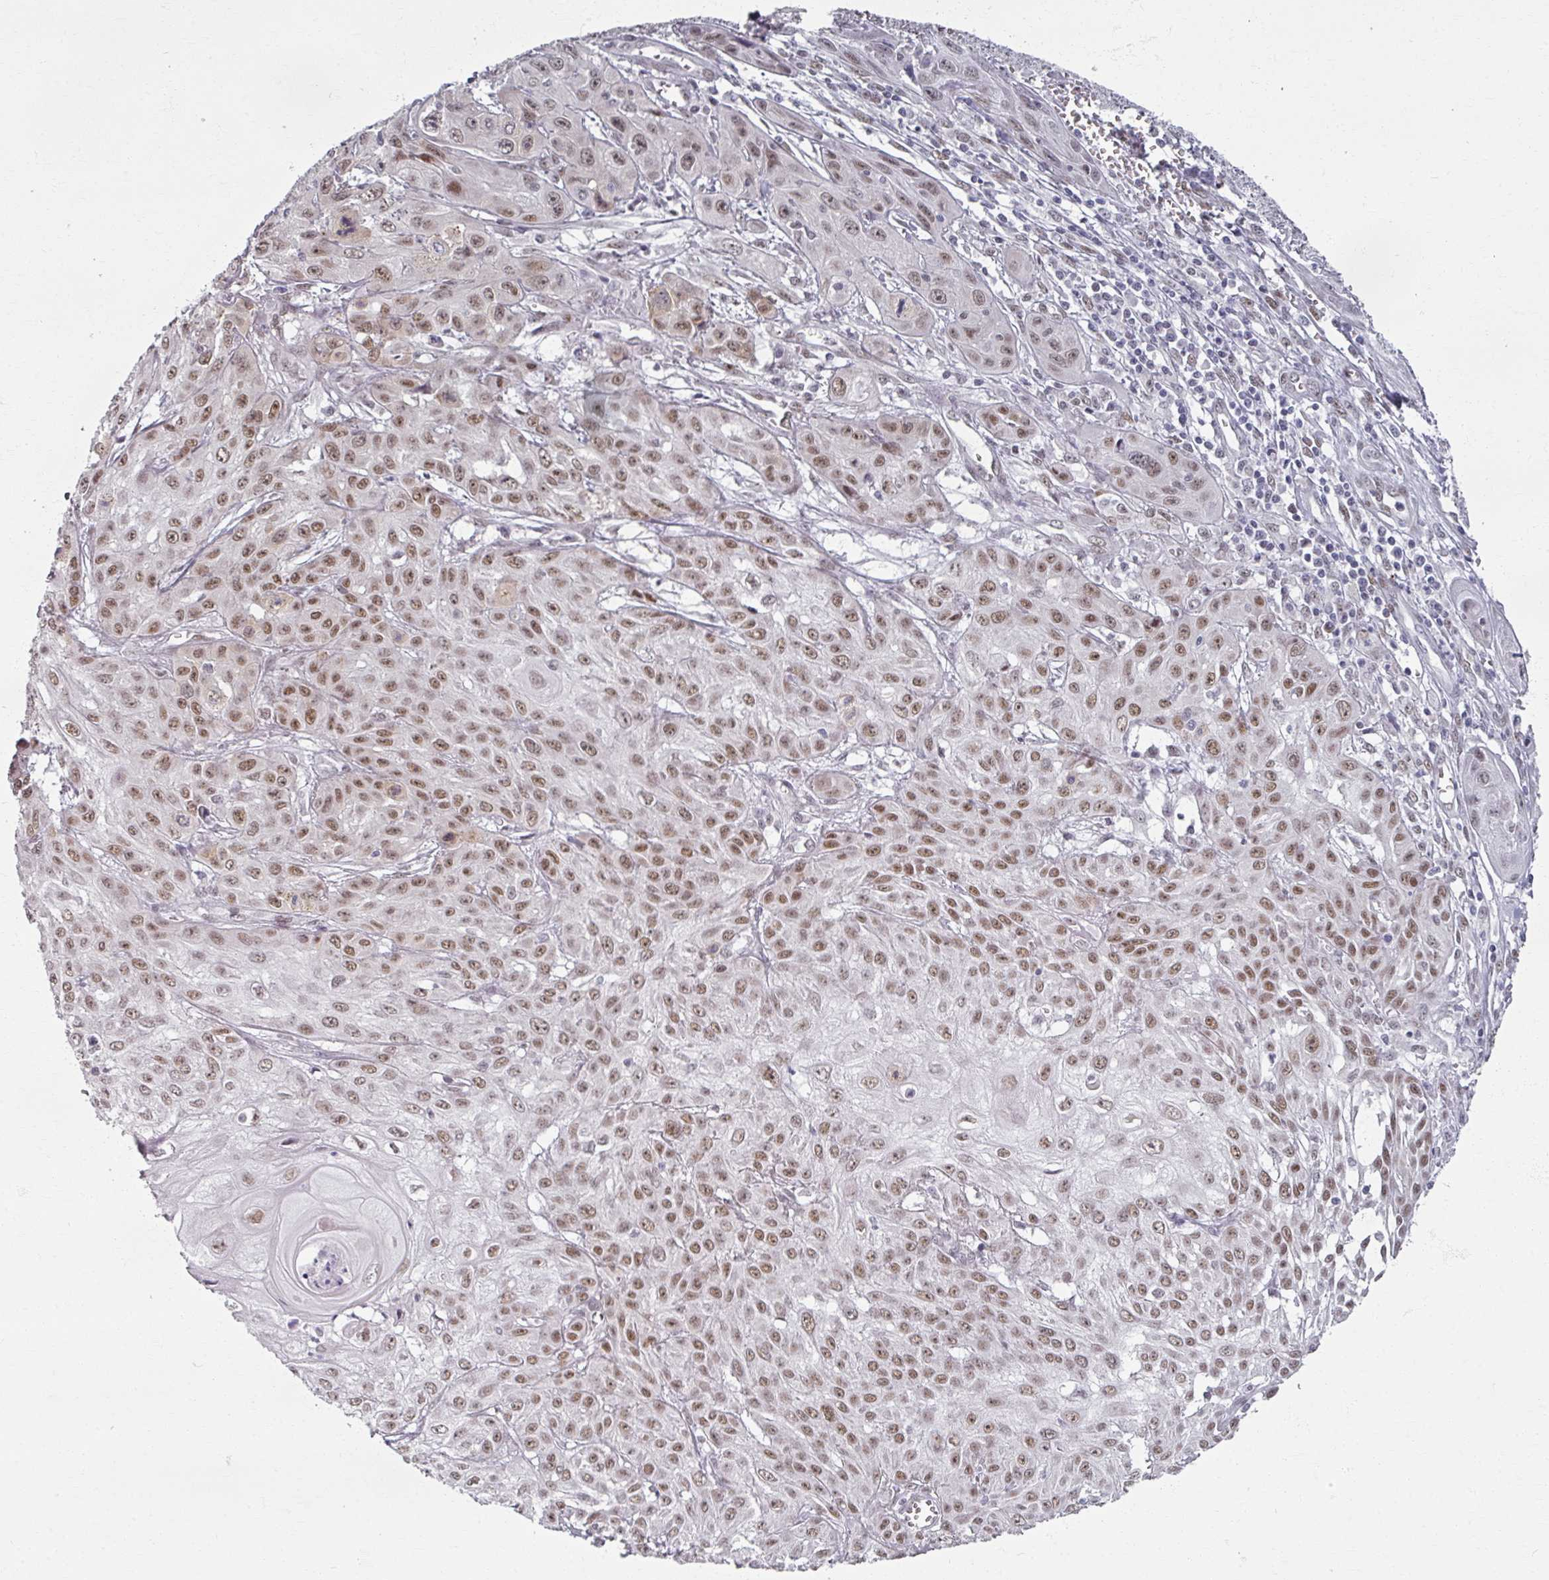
{"staining": {"intensity": "moderate", "quantity": ">75%", "location": "nuclear"}, "tissue": "skin cancer", "cell_type": "Tumor cells", "image_type": "cancer", "snomed": [{"axis": "morphology", "description": "Squamous cell carcinoma, NOS"}, {"axis": "topography", "description": "Skin"}, {"axis": "topography", "description": "Vulva"}], "caption": "Skin cancer stained with a brown dye displays moderate nuclear positive staining in approximately >75% of tumor cells.", "gene": "RIPOR3", "patient": {"sex": "female", "age": 71}}